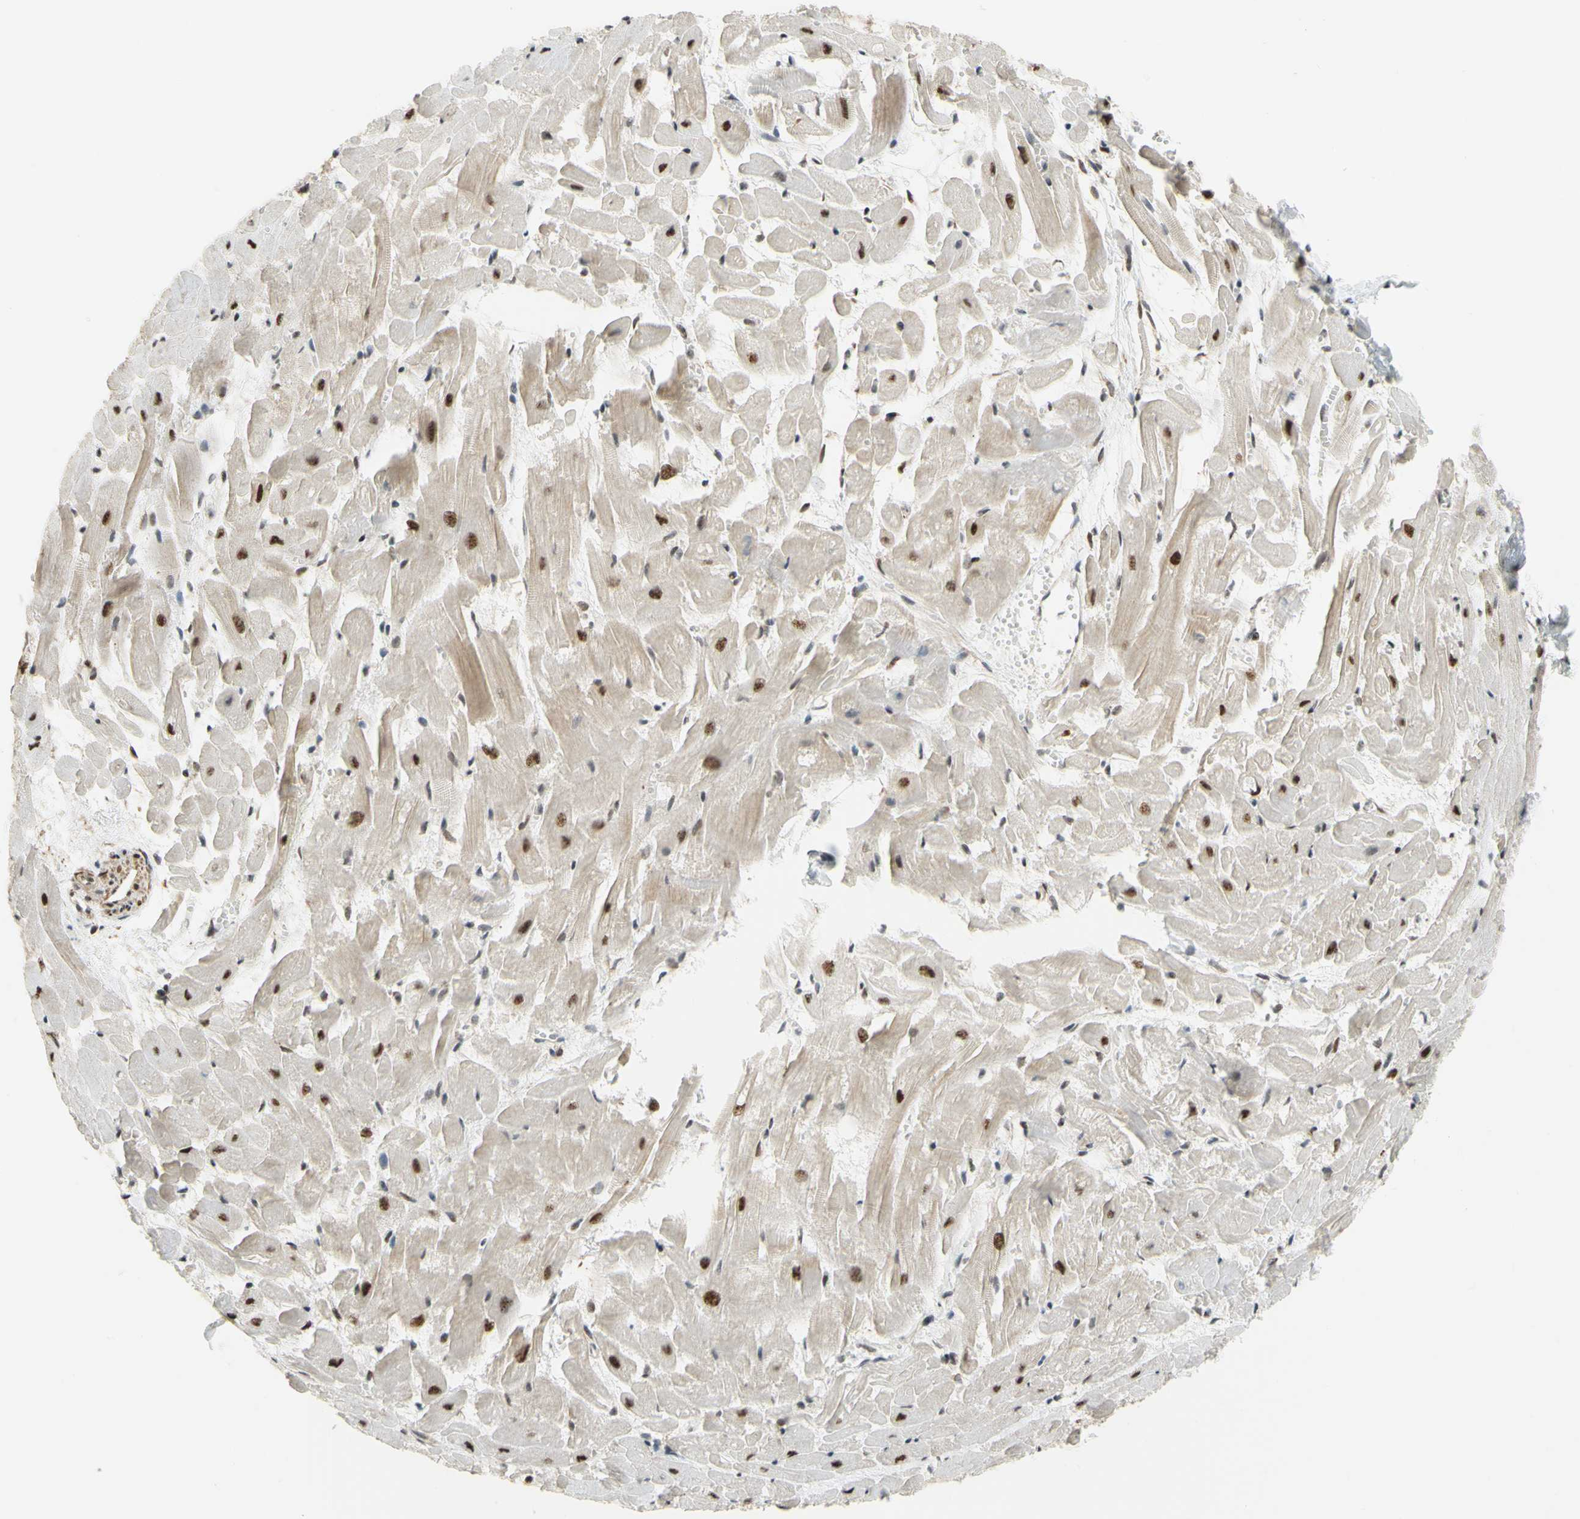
{"staining": {"intensity": "strong", "quantity": ">75%", "location": "cytoplasmic/membranous,nuclear"}, "tissue": "heart muscle", "cell_type": "Cardiomyocytes", "image_type": "normal", "snomed": [{"axis": "morphology", "description": "Normal tissue, NOS"}, {"axis": "topography", "description": "Heart"}], "caption": "Immunohistochemistry (IHC) micrograph of benign heart muscle stained for a protein (brown), which demonstrates high levels of strong cytoplasmic/membranous,nuclear expression in approximately >75% of cardiomyocytes.", "gene": "SAP18", "patient": {"sex": "female", "age": 19}}